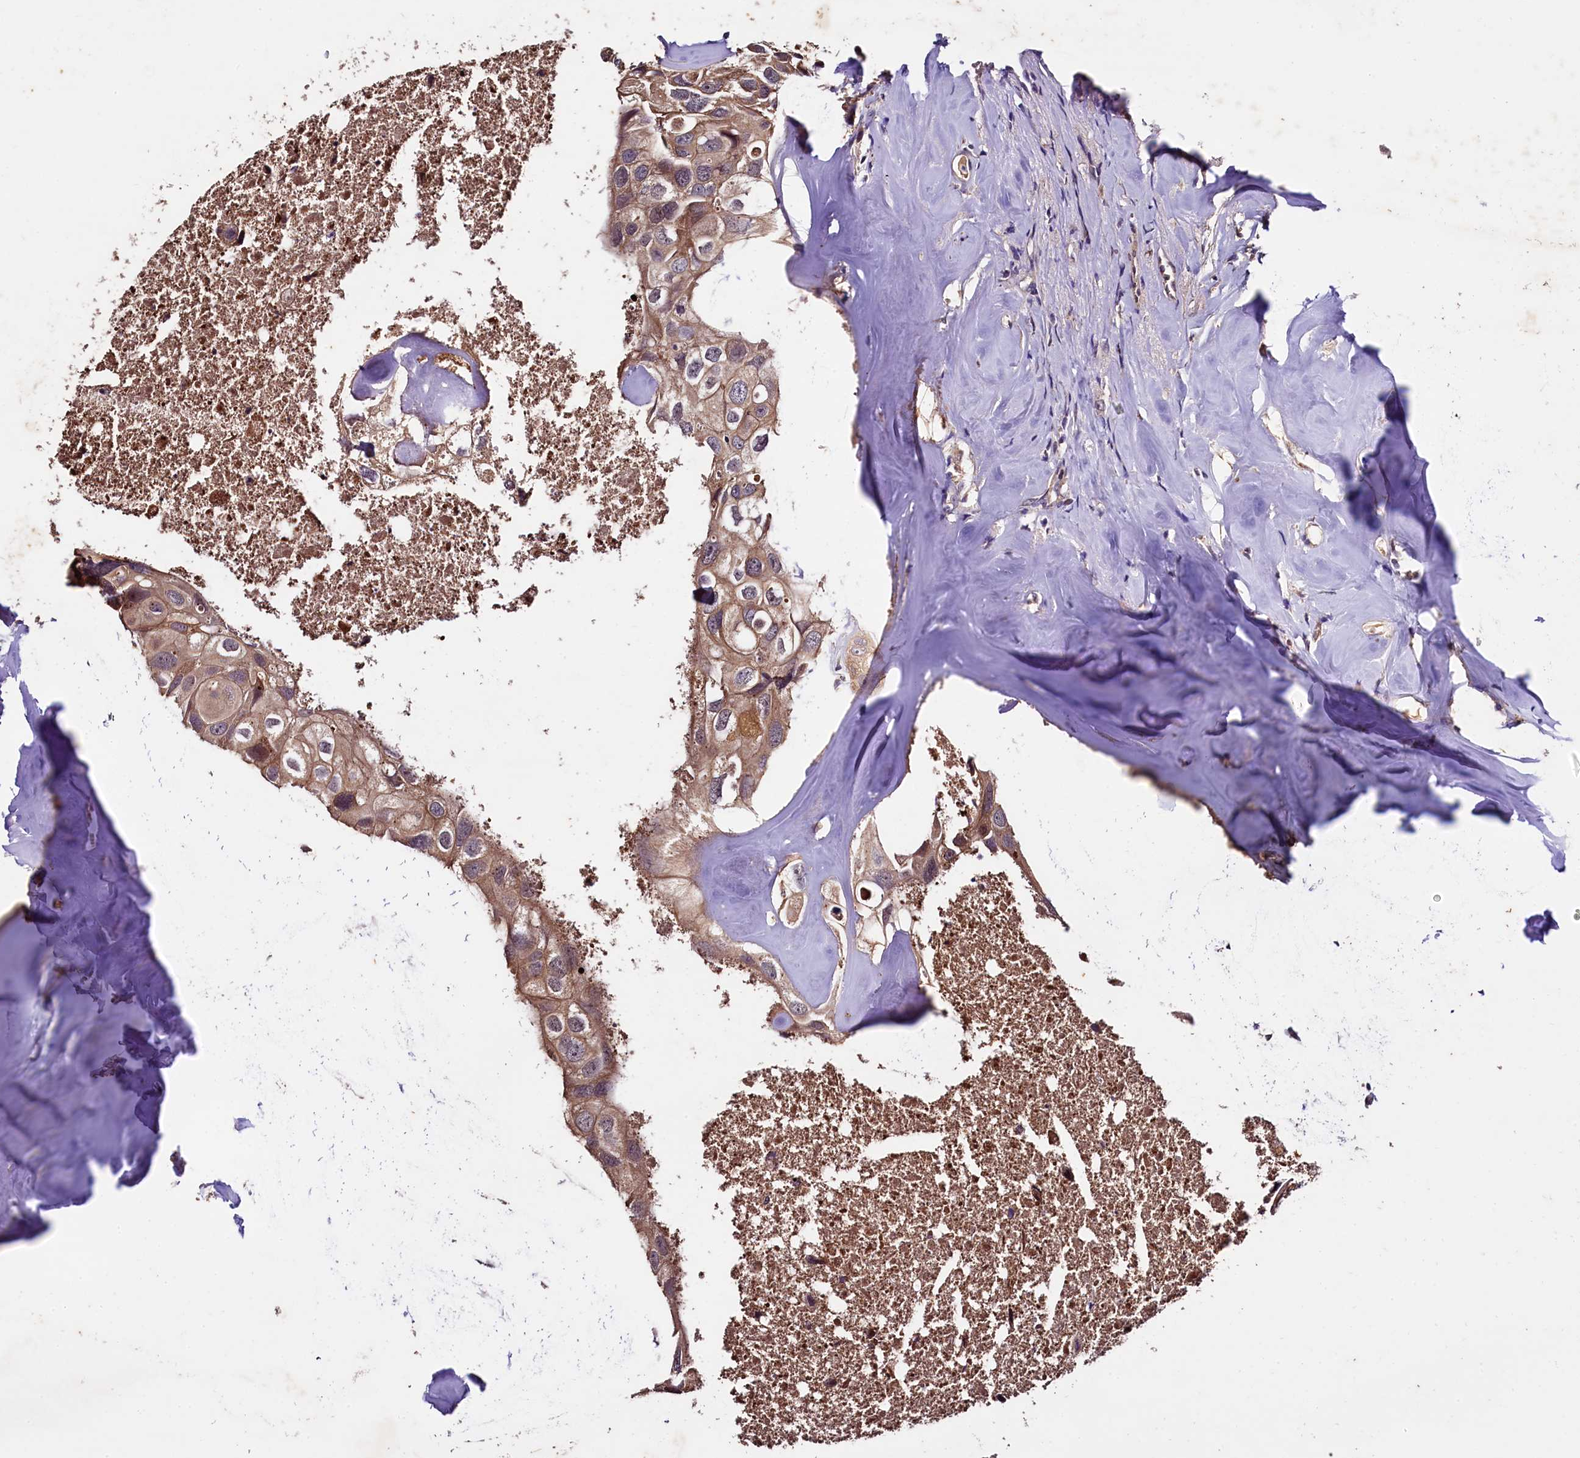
{"staining": {"intensity": "moderate", "quantity": ">75%", "location": "cytoplasmic/membranous"}, "tissue": "head and neck cancer", "cell_type": "Tumor cells", "image_type": "cancer", "snomed": [{"axis": "morphology", "description": "Adenocarcinoma, NOS"}, {"axis": "morphology", "description": "Adenocarcinoma, metastatic, NOS"}, {"axis": "topography", "description": "Head-Neck"}], "caption": "Moderate cytoplasmic/membranous expression for a protein is seen in approximately >75% of tumor cells of head and neck cancer (metastatic adenocarcinoma) using IHC.", "gene": "PLXNB1", "patient": {"sex": "male", "age": 75}}